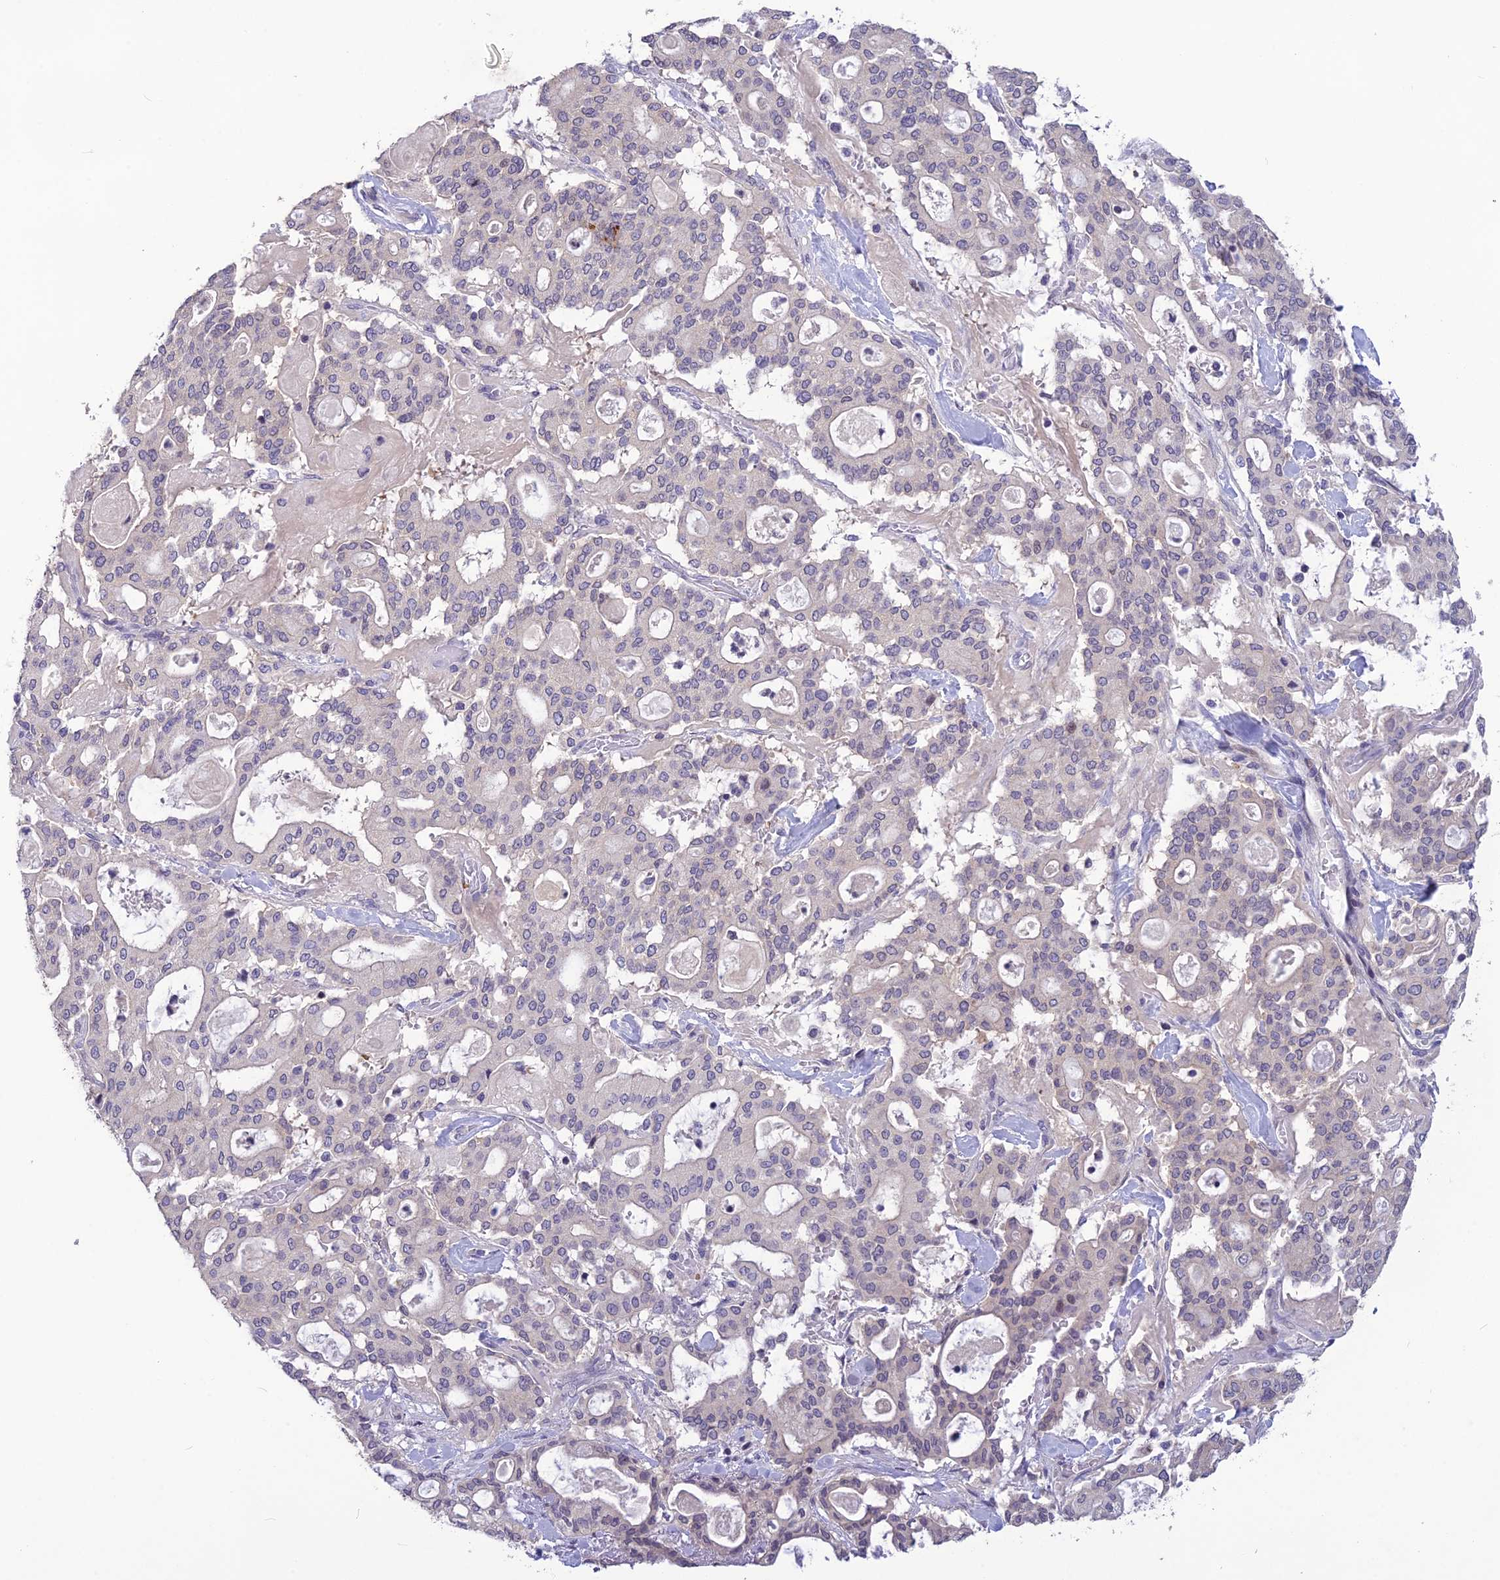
{"staining": {"intensity": "weak", "quantity": "<25%", "location": "cytoplasmic/membranous,nuclear"}, "tissue": "pancreatic cancer", "cell_type": "Tumor cells", "image_type": "cancer", "snomed": [{"axis": "morphology", "description": "Adenocarcinoma, NOS"}, {"axis": "topography", "description": "Pancreas"}], "caption": "Tumor cells are negative for protein expression in human pancreatic cancer (adenocarcinoma). (Brightfield microscopy of DAB immunohistochemistry at high magnification).", "gene": "TMEM134", "patient": {"sex": "male", "age": 63}}